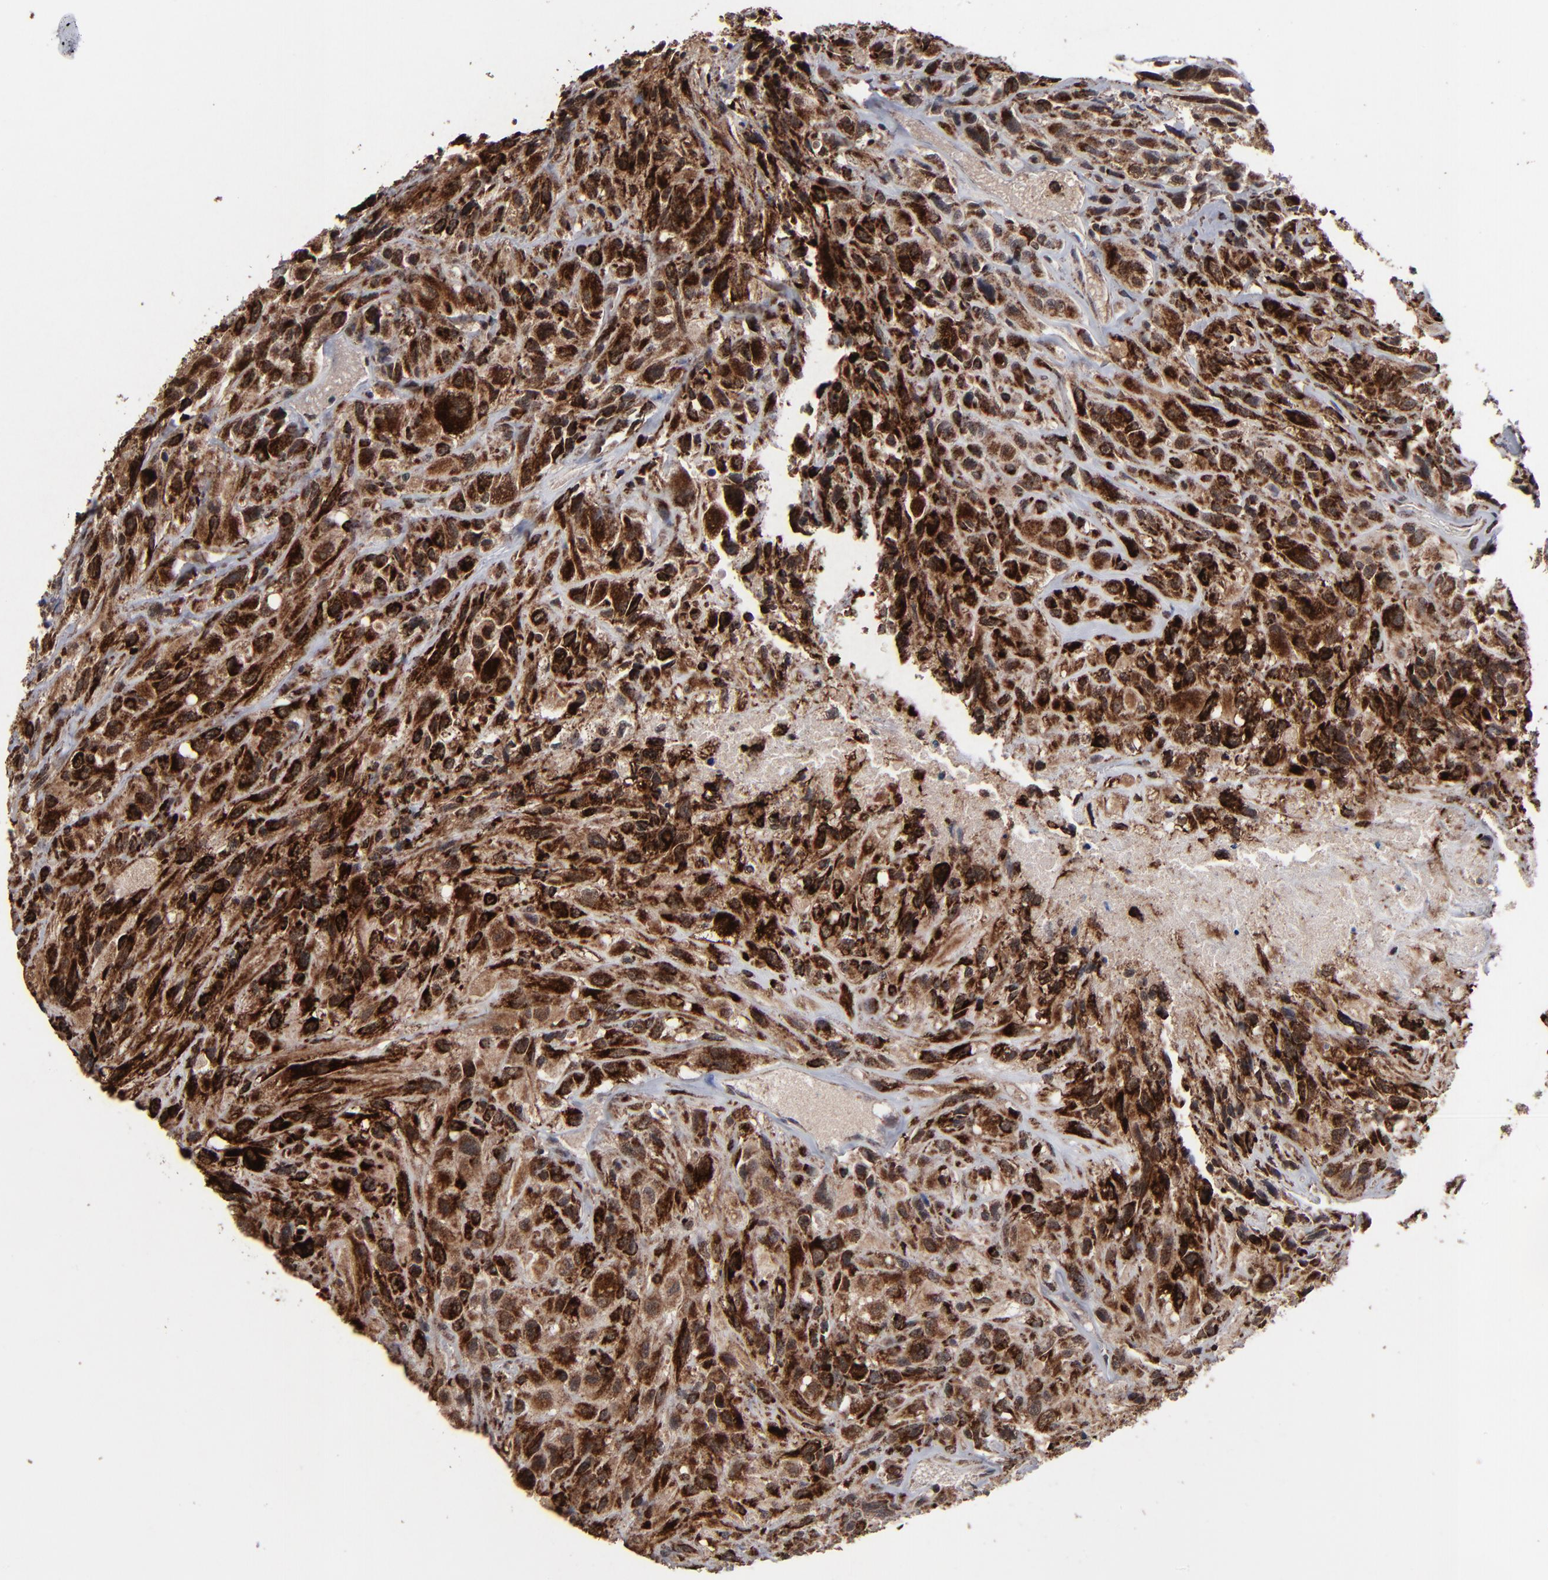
{"staining": {"intensity": "strong", "quantity": "25%-75%", "location": "cytoplasmic/membranous,nuclear"}, "tissue": "glioma", "cell_type": "Tumor cells", "image_type": "cancer", "snomed": [{"axis": "morphology", "description": "Glioma, malignant, High grade"}, {"axis": "topography", "description": "Brain"}], "caption": "Protein staining of glioma tissue demonstrates strong cytoplasmic/membranous and nuclear staining in approximately 25%-75% of tumor cells. (brown staining indicates protein expression, while blue staining denotes nuclei).", "gene": "BNIP3", "patient": {"sex": "male", "age": 48}}